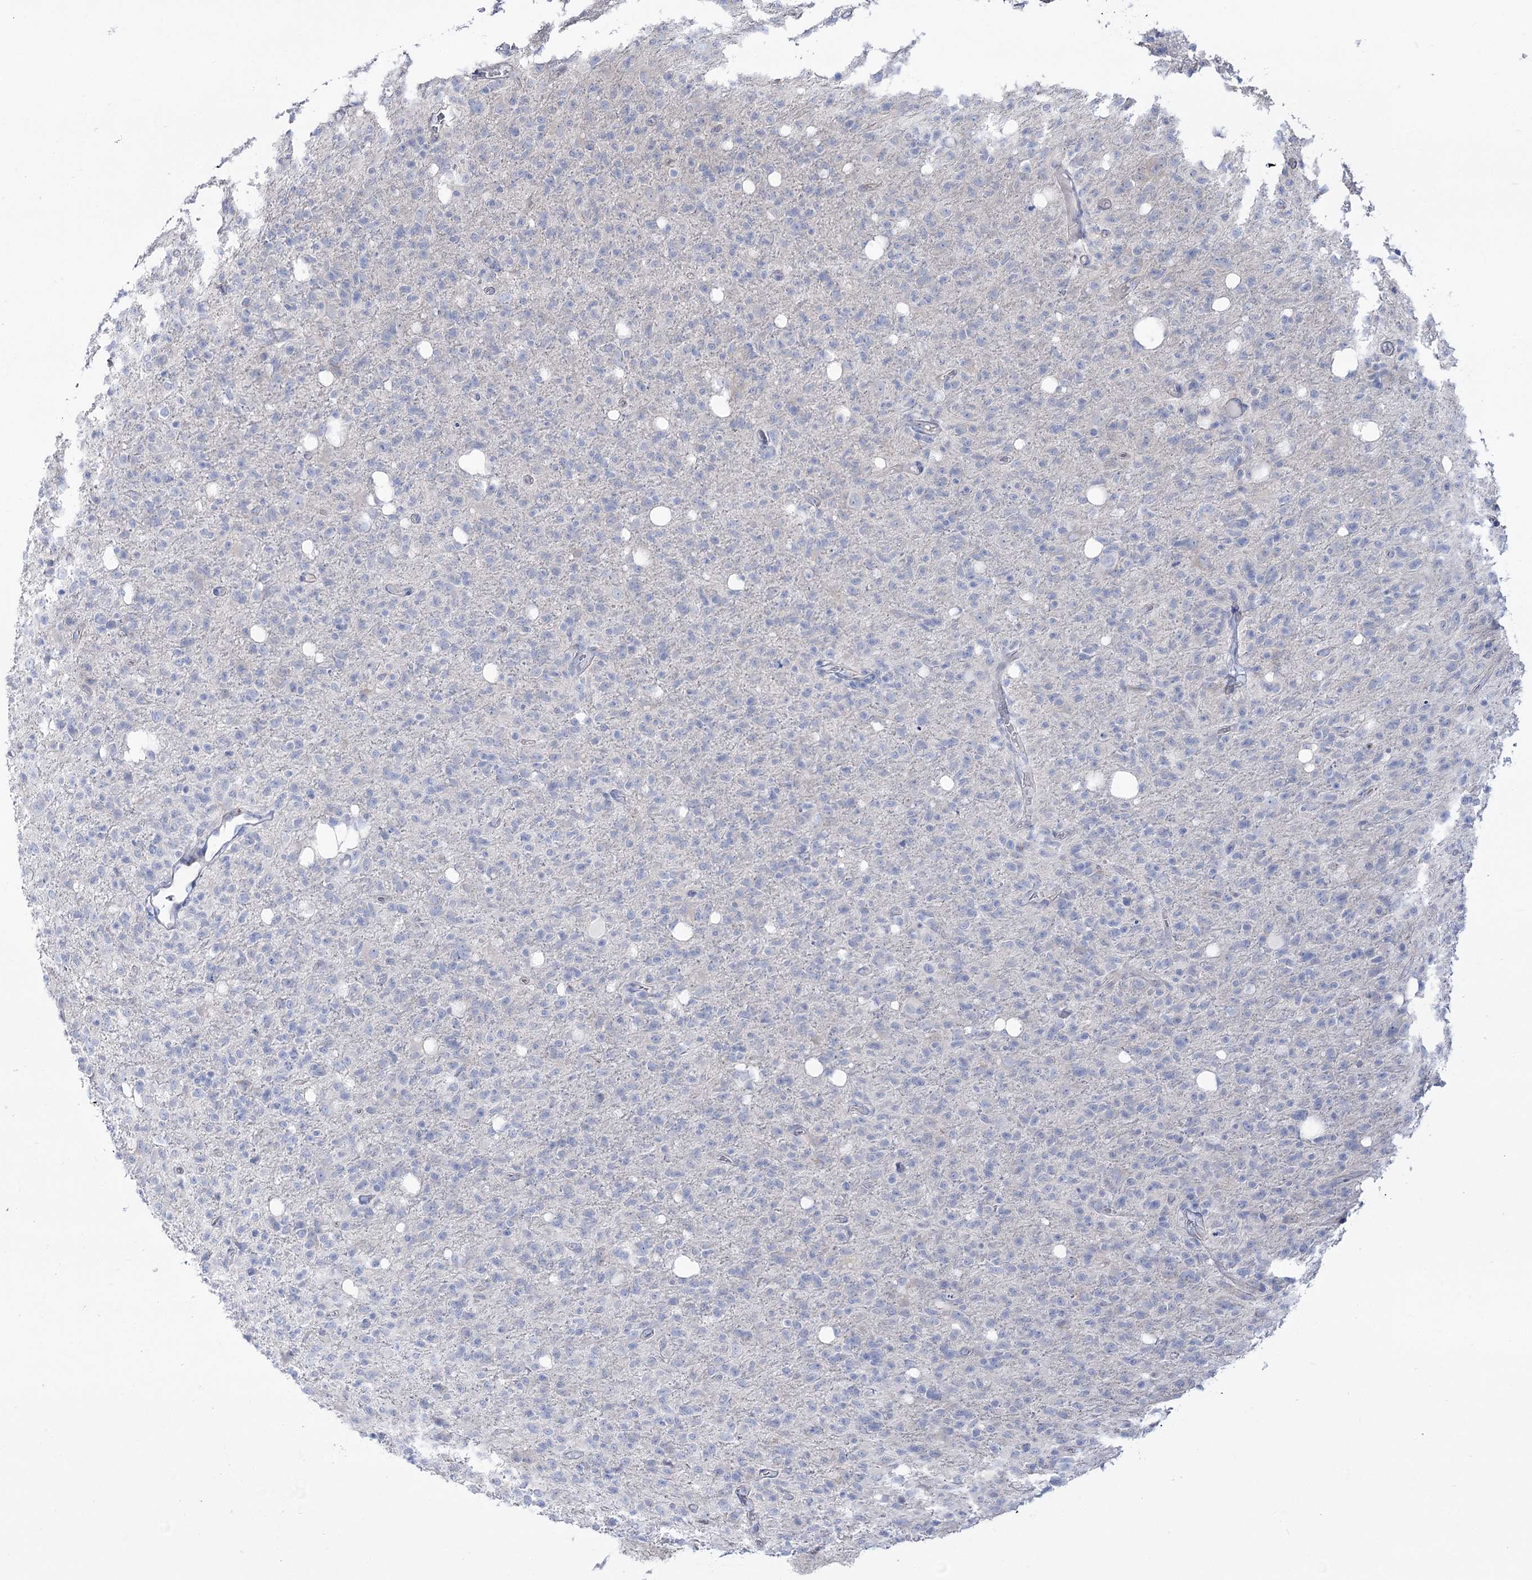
{"staining": {"intensity": "negative", "quantity": "none", "location": "none"}, "tissue": "glioma", "cell_type": "Tumor cells", "image_type": "cancer", "snomed": [{"axis": "morphology", "description": "Glioma, malignant, High grade"}, {"axis": "topography", "description": "Brain"}], "caption": "Protein analysis of malignant high-grade glioma exhibits no significant expression in tumor cells. (DAB (3,3'-diaminobenzidine) immunohistochemistry with hematoxylin counter stain).", "gene": "SUOX", "patient": {"sex": "female", "age": 57}}